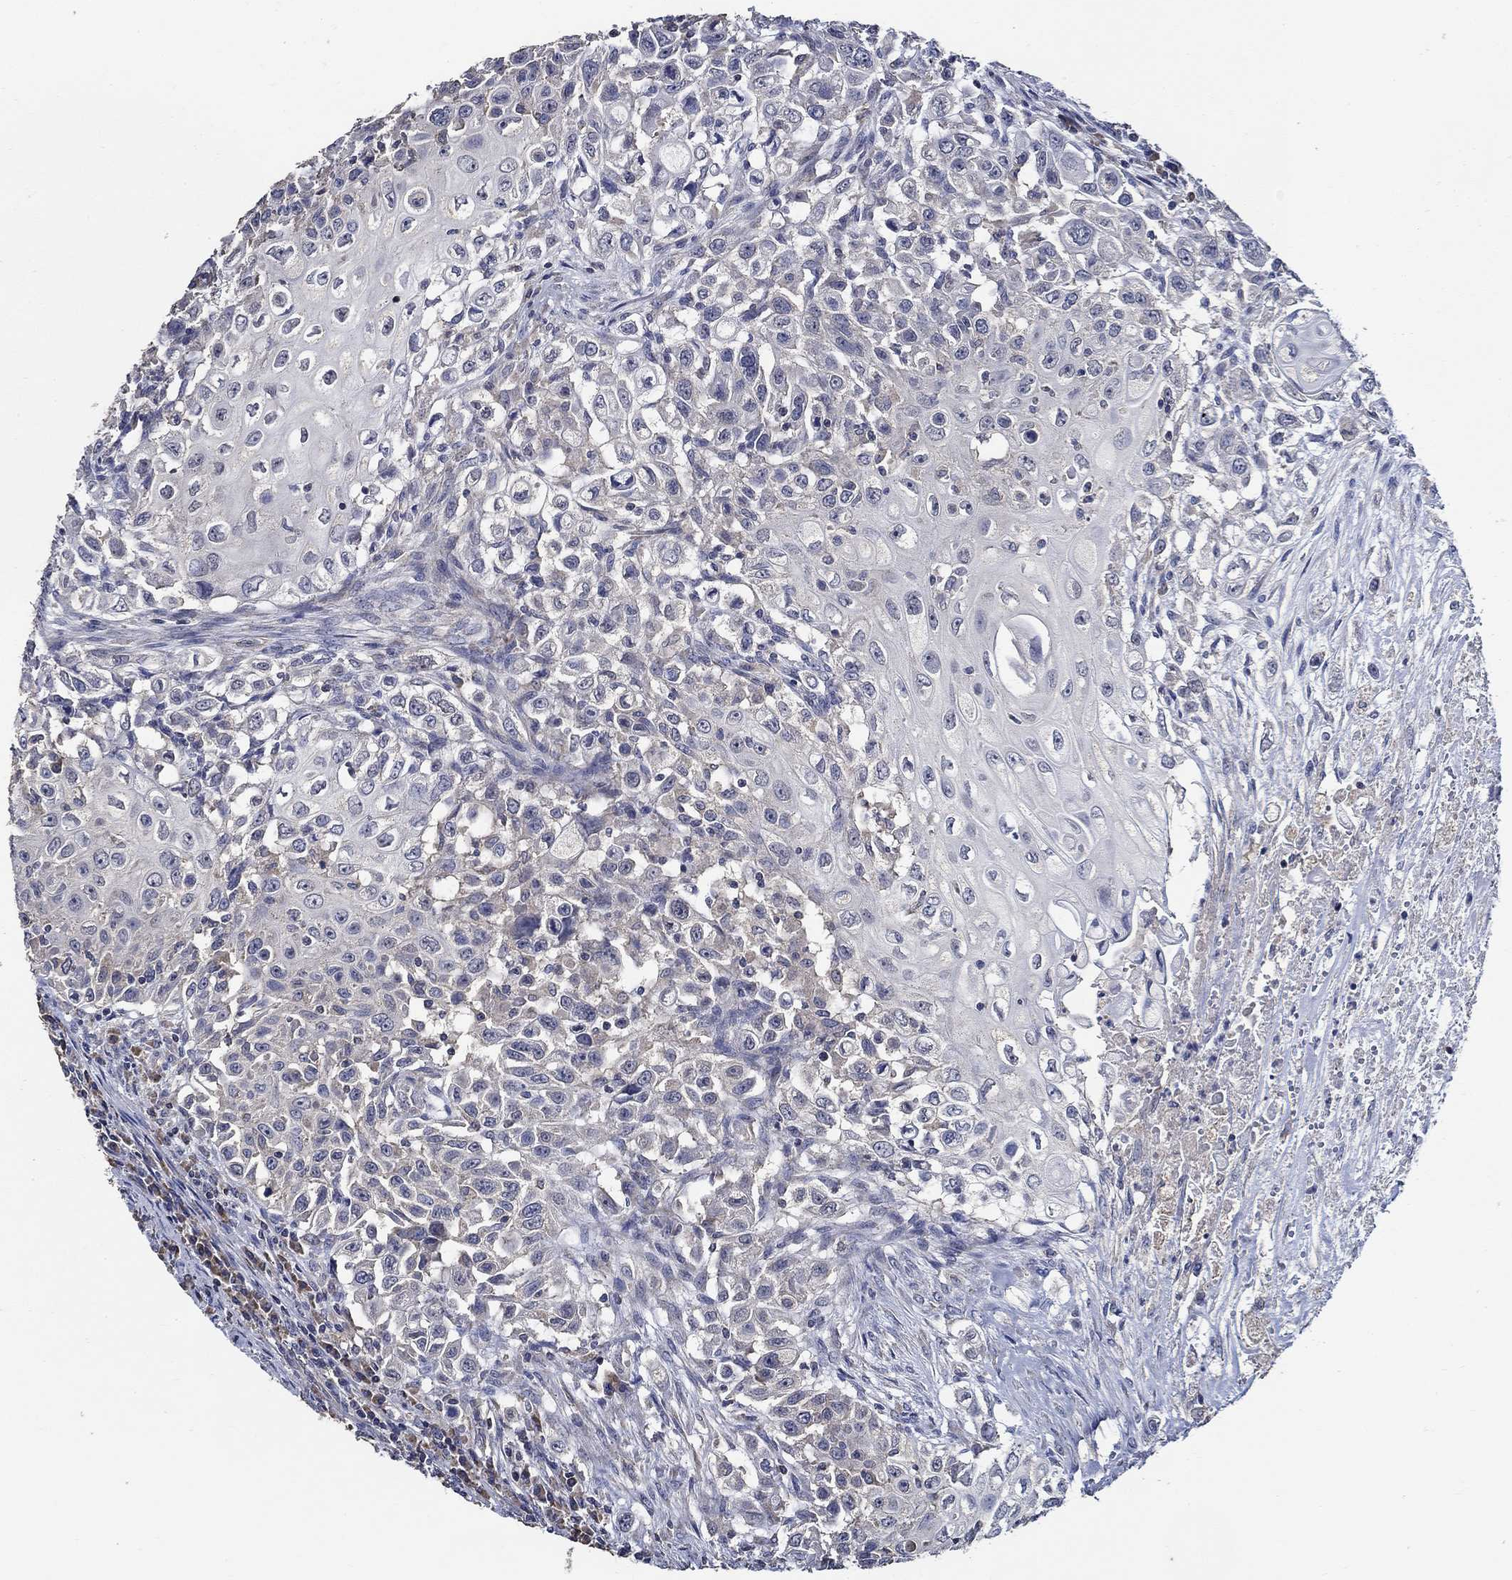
{"staining": {"intensity": "negative", "quantity": "none", "location": "none"}, "tissue": "urothelial cancer", "cell_type": "Tumor cells", "image_type": "cancer", "snomed": [{"axis": "morphology", "description": "Urothelial carcinoma, High grade"}, {"axis": "topography", "description": "Urinary bladder"}], "caption": "Human urothelial cancer stained for a protein using immunohistochemistry demonstrates no positivity in tumor cells.", "gene": "WDR53", "patient": {"sex": "female", "age": 56}}